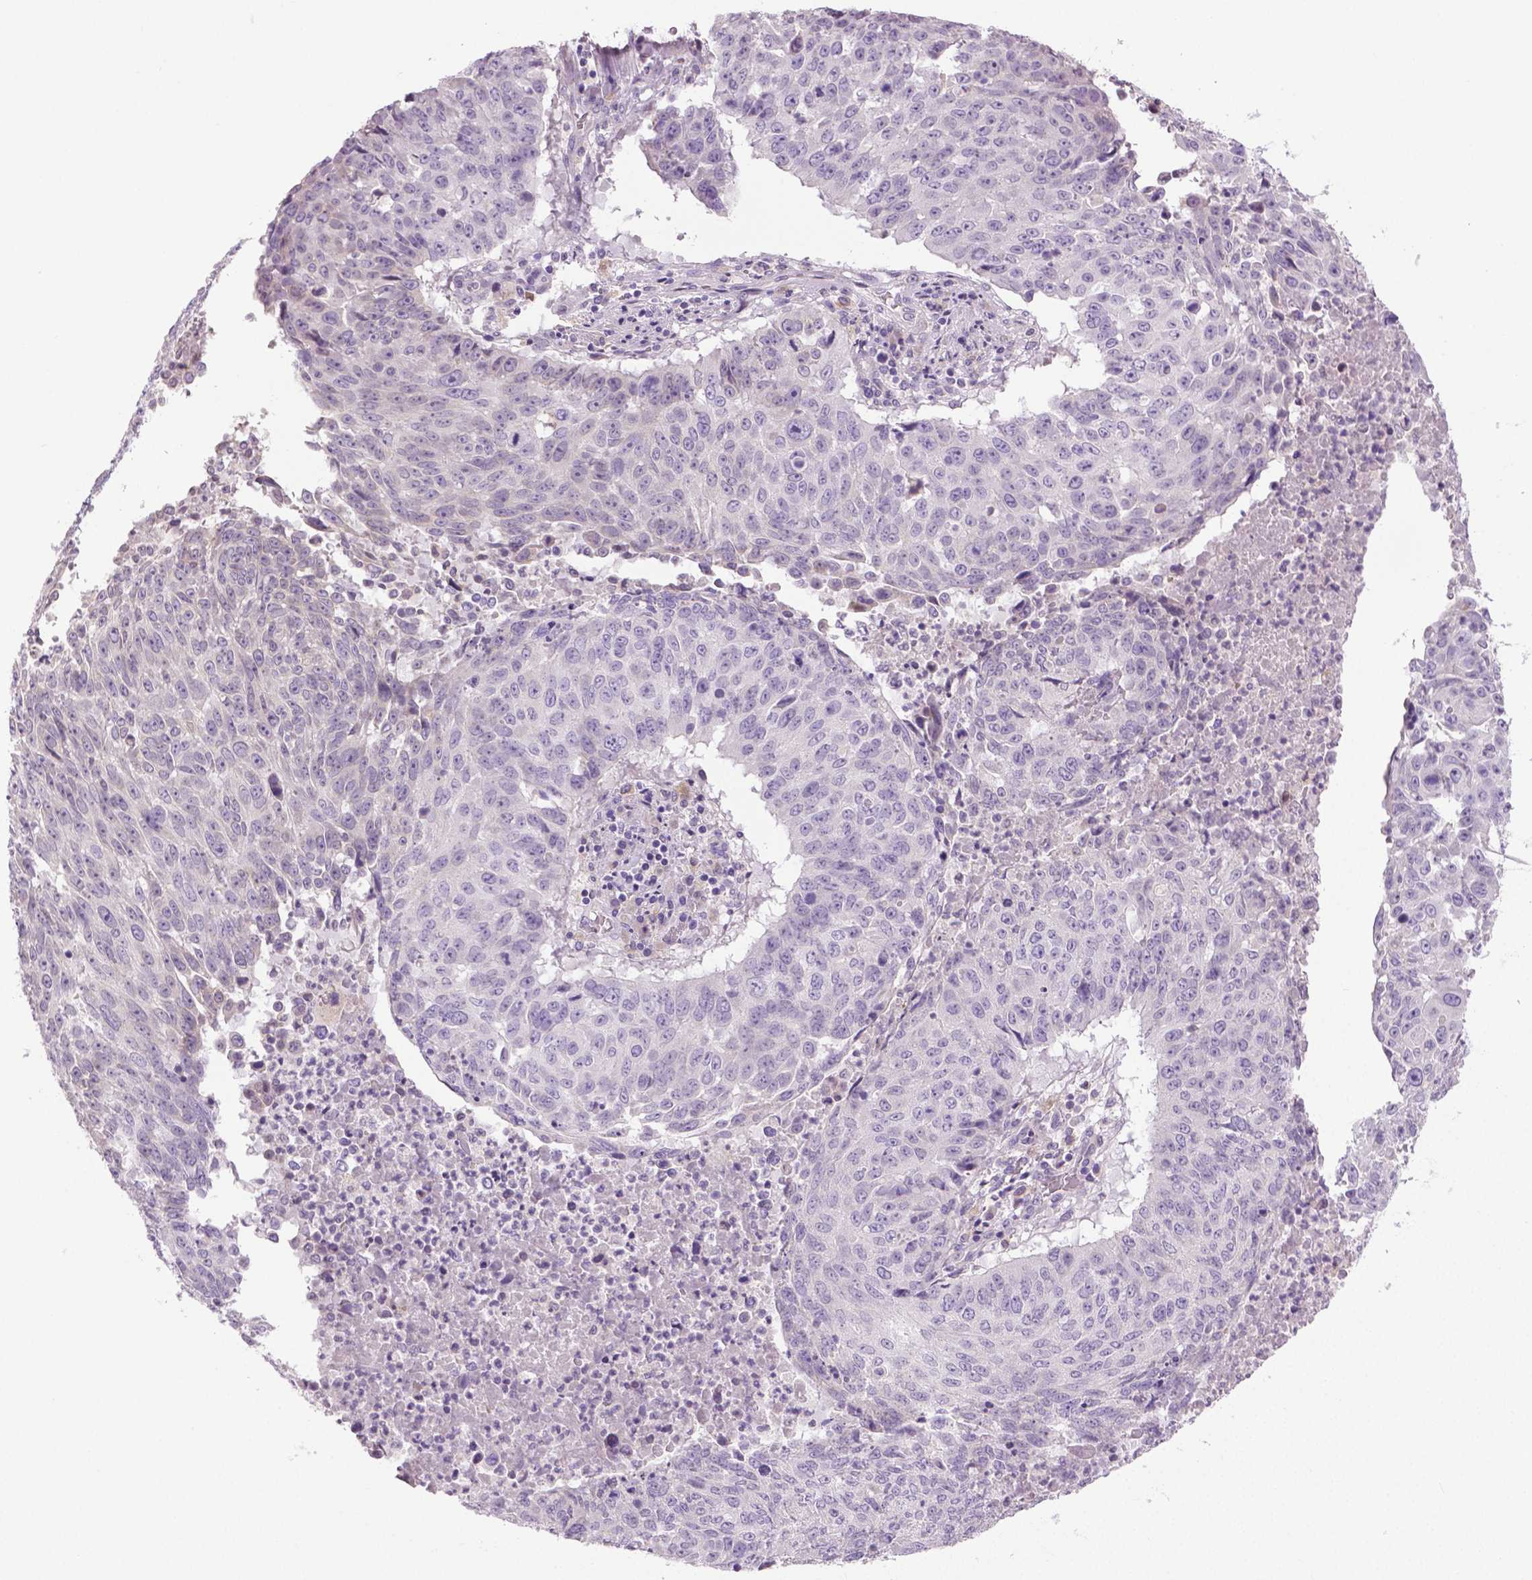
{"staining": {"intensity": "negative", "quantity": "none", "location": "none"}, "tissue": "lung cancer", "cell_type": "Tumor cells", "image_type": "cancer", "snomed": [{"axis": "morphology", "description": "Normal tissue, NOS"}, {"axis": "morphology", "description": "Squamous cell carcinoma, NOS"}, {"axis": "topography", "description": "Bronchus"}, {"axis": "topography", "description": "Lung"}], "caption": "Protein analysis of lung cancer displays no significant positivity in tumor cells.", "gene": "DNAH12", "patient": {"sex": "male", "age": 64}}